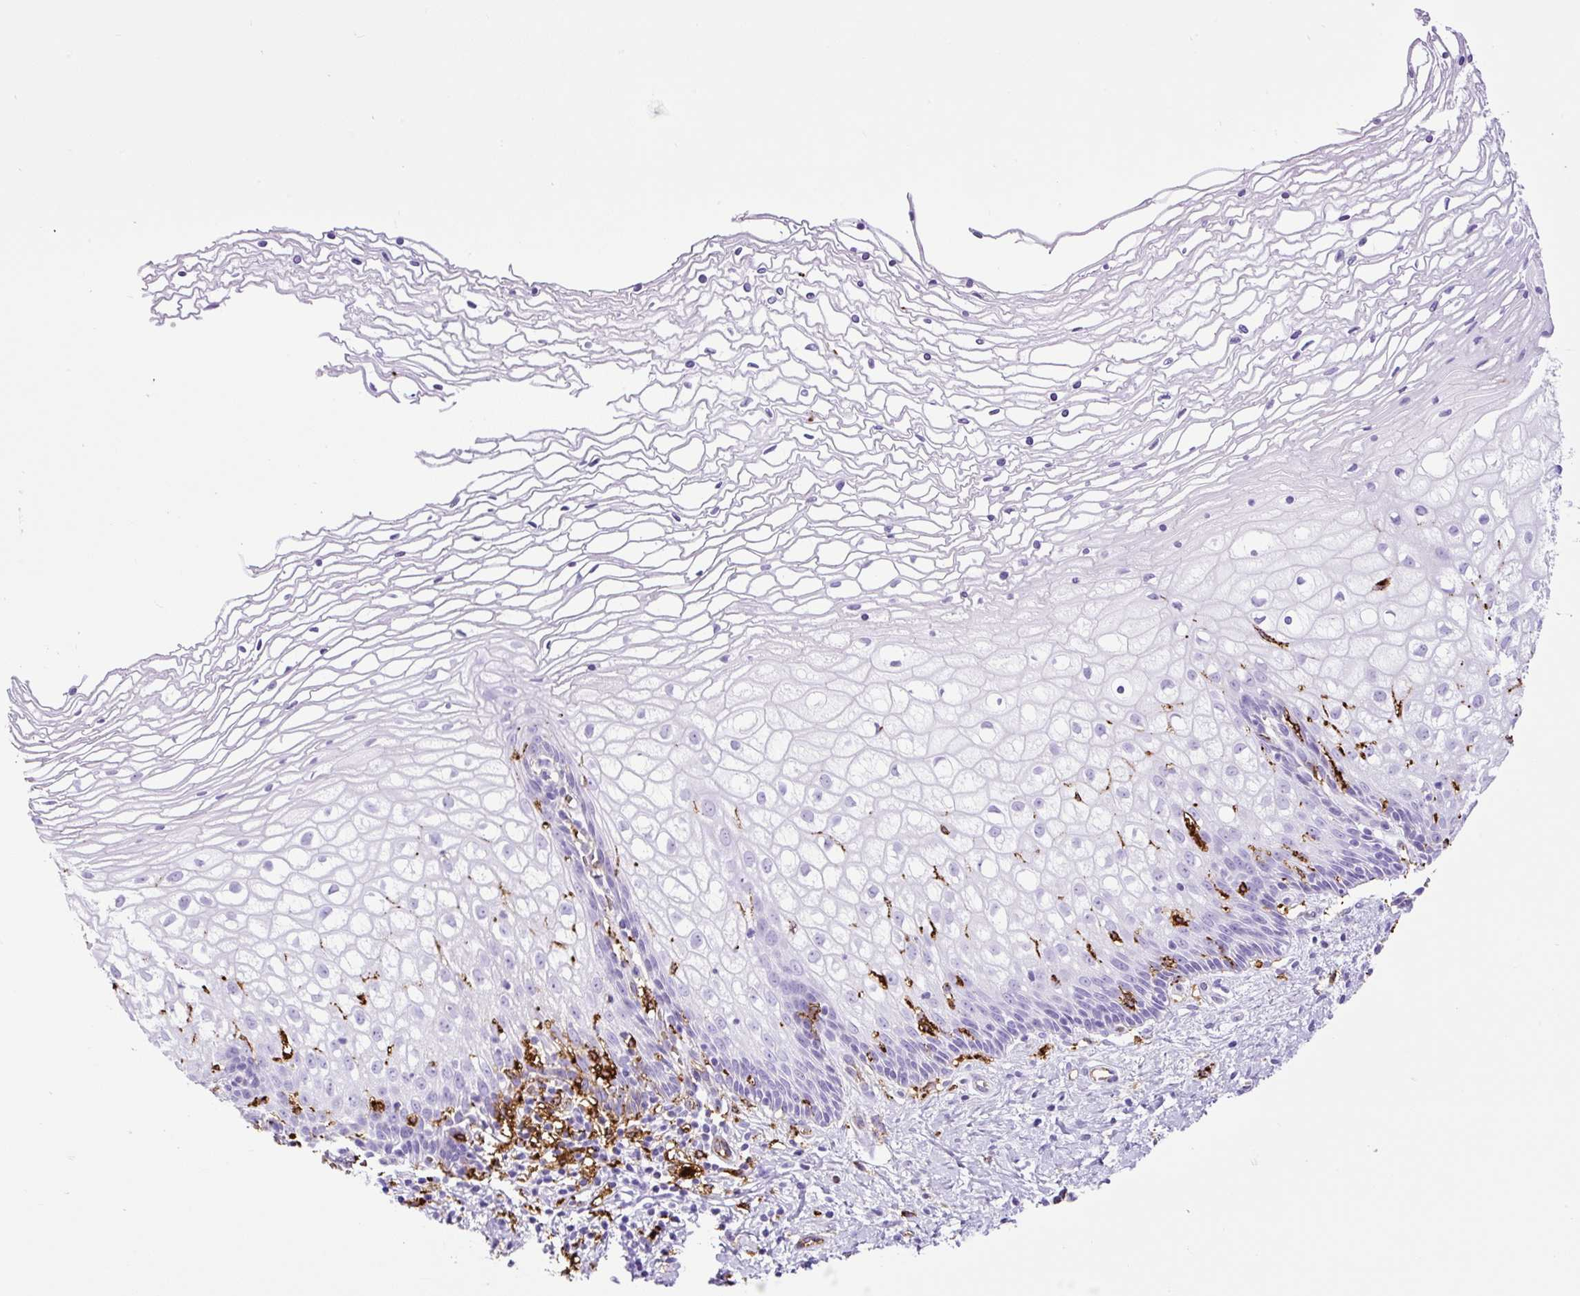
{"staining": {"intensity": "moderate", "quantity": "<25%", "location": "cytoplasmic/membranous"}, "tissue": "cervix", "cell_type": "Glandular cells", "image_type": "normal", "snomed": [{"axis": "morphology", "description": "Normal tissue, NOS"}, {"axis": "topography", "description": "Cervix"}], "caption": "Normal cervix exhibits moderate cytoplasmic/membranous staining in approximately <25% of glandular cells The staining was performed using DAB to visualize the protein expression in brown, while the nuclei were stained in blue with hematoxylin (Magnification: 20x)..", "gene": "HLA", "patient": {"sex": "female", "age": 36}}